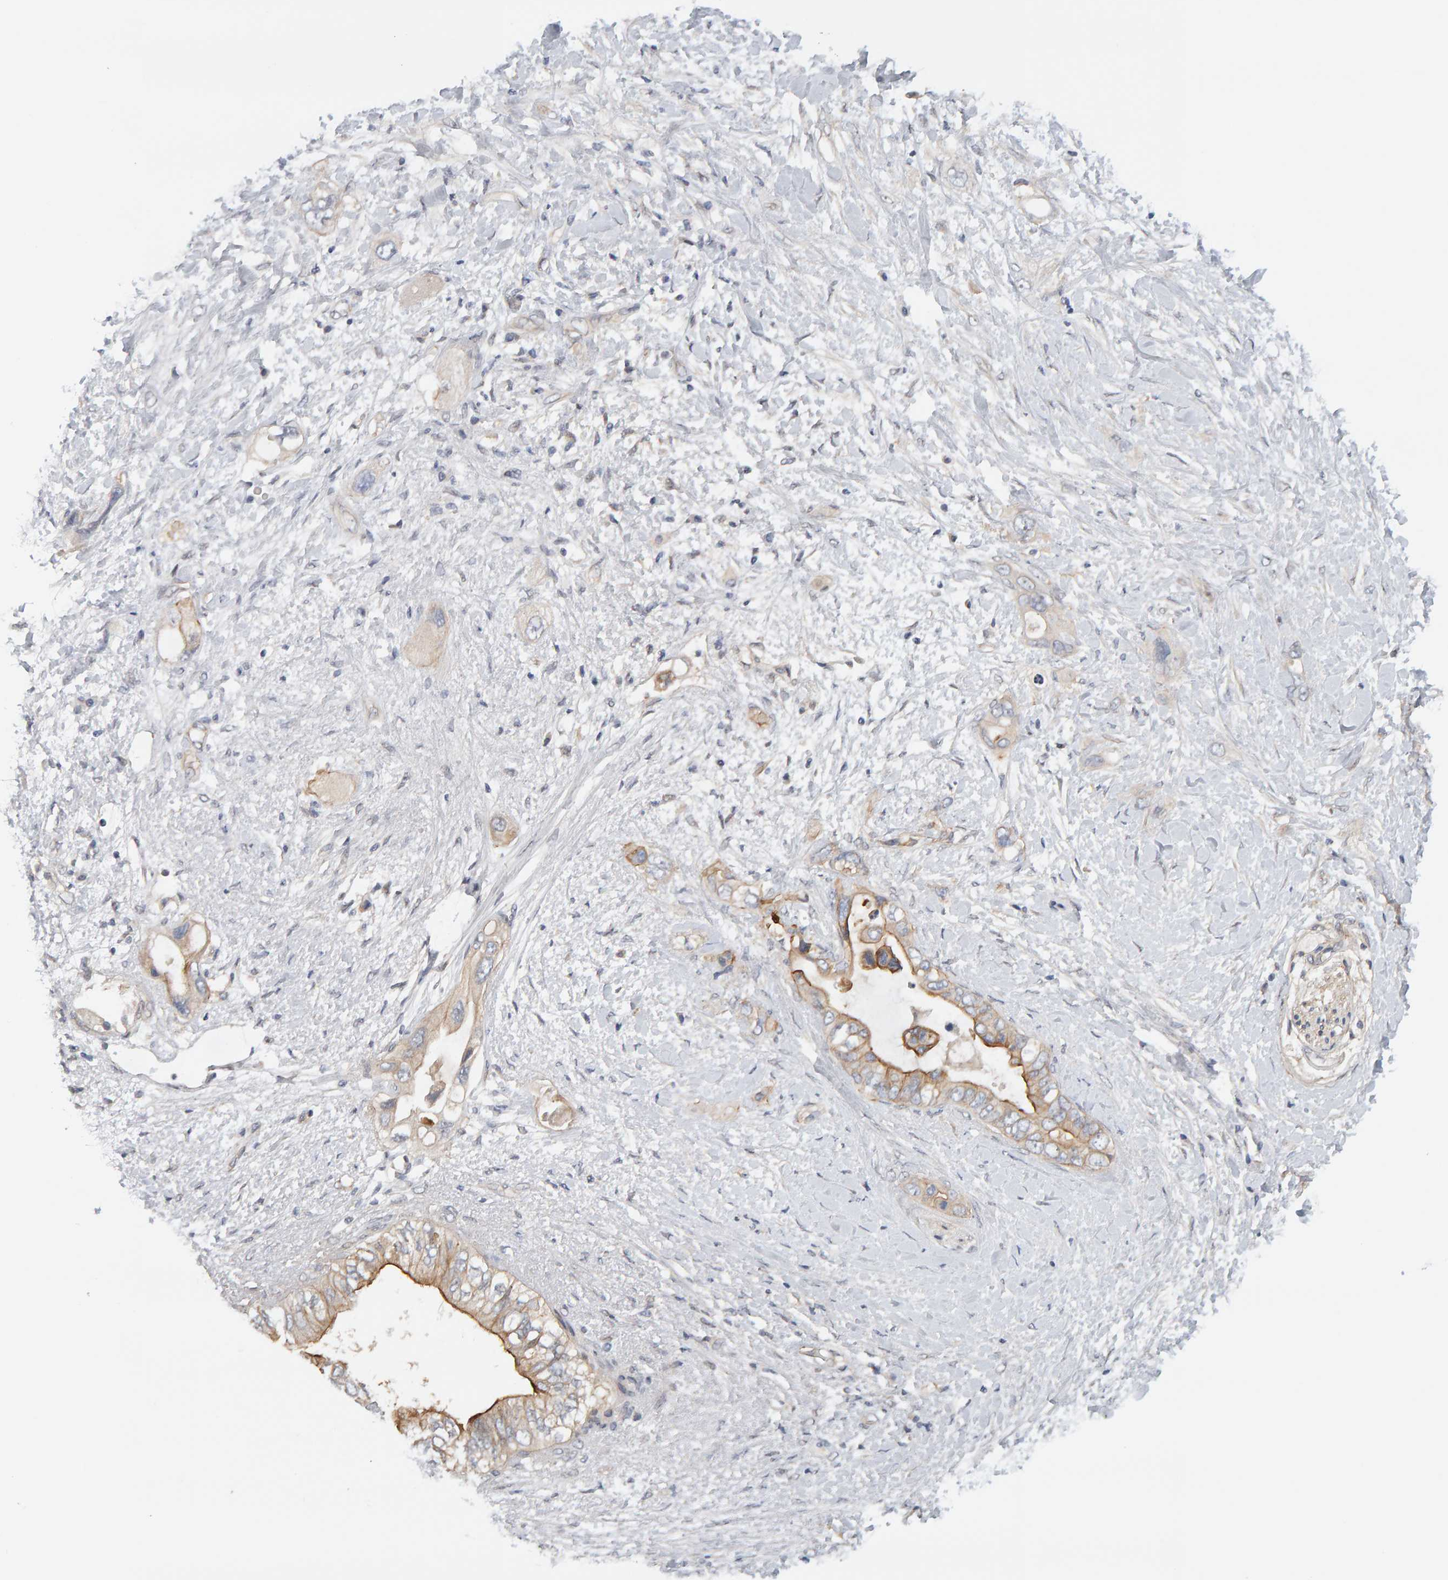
{"staining": {"intensity": "moderate", "quantity": "25%-75%", "location": "cytoplasmic/membranous"}, "tissue": "pancreatic cancer", "cell_type": "Tumor cells", "image_type": "cancer", "snomed": [{"axis": "morphology", "description": "Adenocarcinoma, NOS"}, {"axis": "topography", "description": "Pancreas"}], "caption": "Pancreatic cancer stained for a protein (brown) exhibits moderate cytoplasmic/membranous positive expression in about 25%-75% of tumor cells.", "gene": "PPP1R16A", "patient": {"sex": "female", "age": 56}}